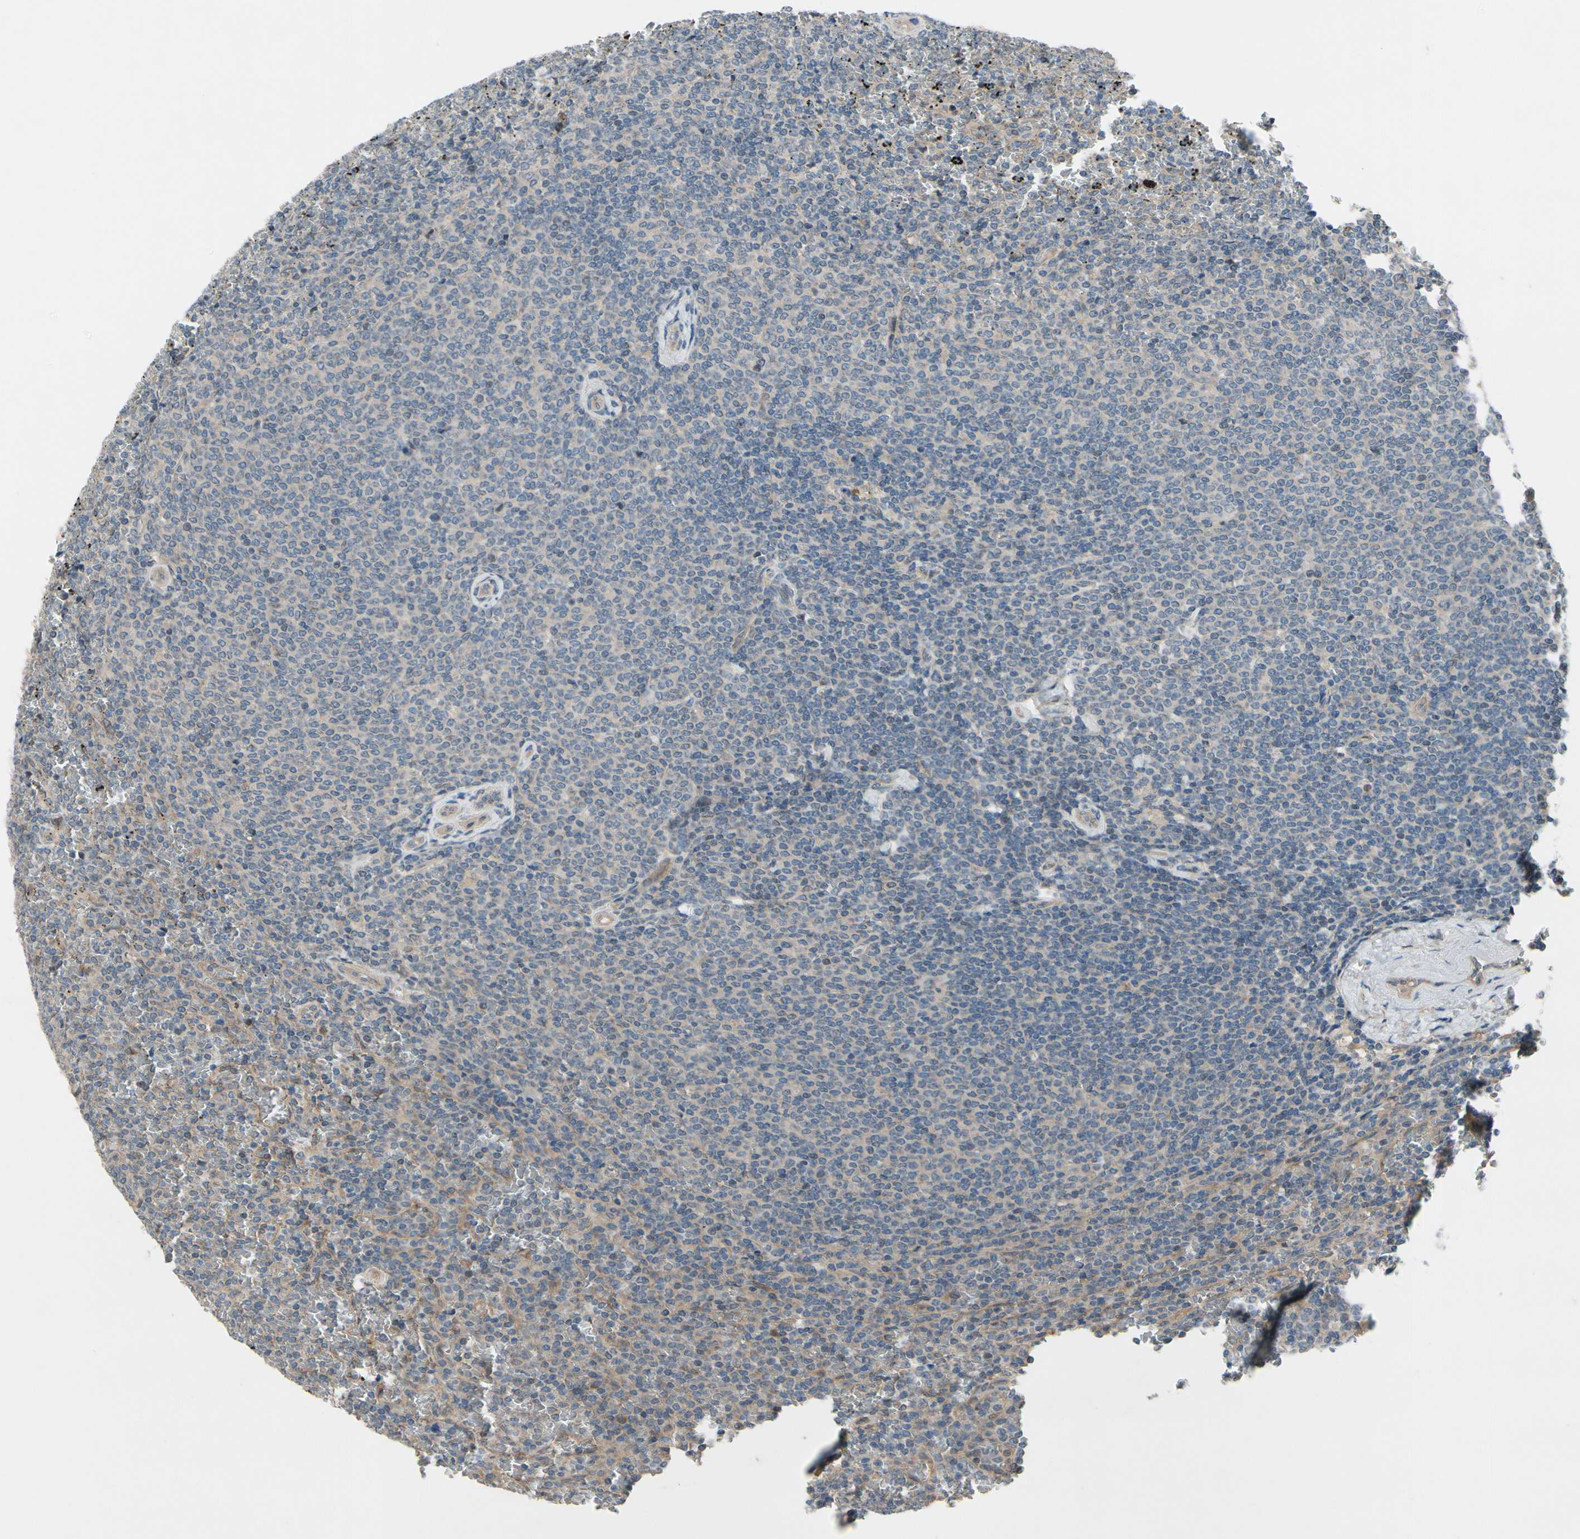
{"staining": {"intensity": "weak", "quantity": "25%-75%", "location": "cytoplasmic/membranous"}, "tissue": "lymphoma", "cell_type": "Tumor cells", "image_type": "cancer", "snomed": [{"axis": "morphology", "description": "Malignant lymphoma, non-Hodgkin's type, Low grade"}, {"axis": "topography", "description": "Spleen"}], "caption": "High-power microscopy captured an immunohistochemistry (IHC) histopathology image of malignant lymphoma, non-Hodgkin's type (low-grade), revealing weak cytoplasmic/membranous expression in about 25%-75% of tumor cells.", "gene": "ICAM5", "patient": {"sex": "female", "age": 77}}